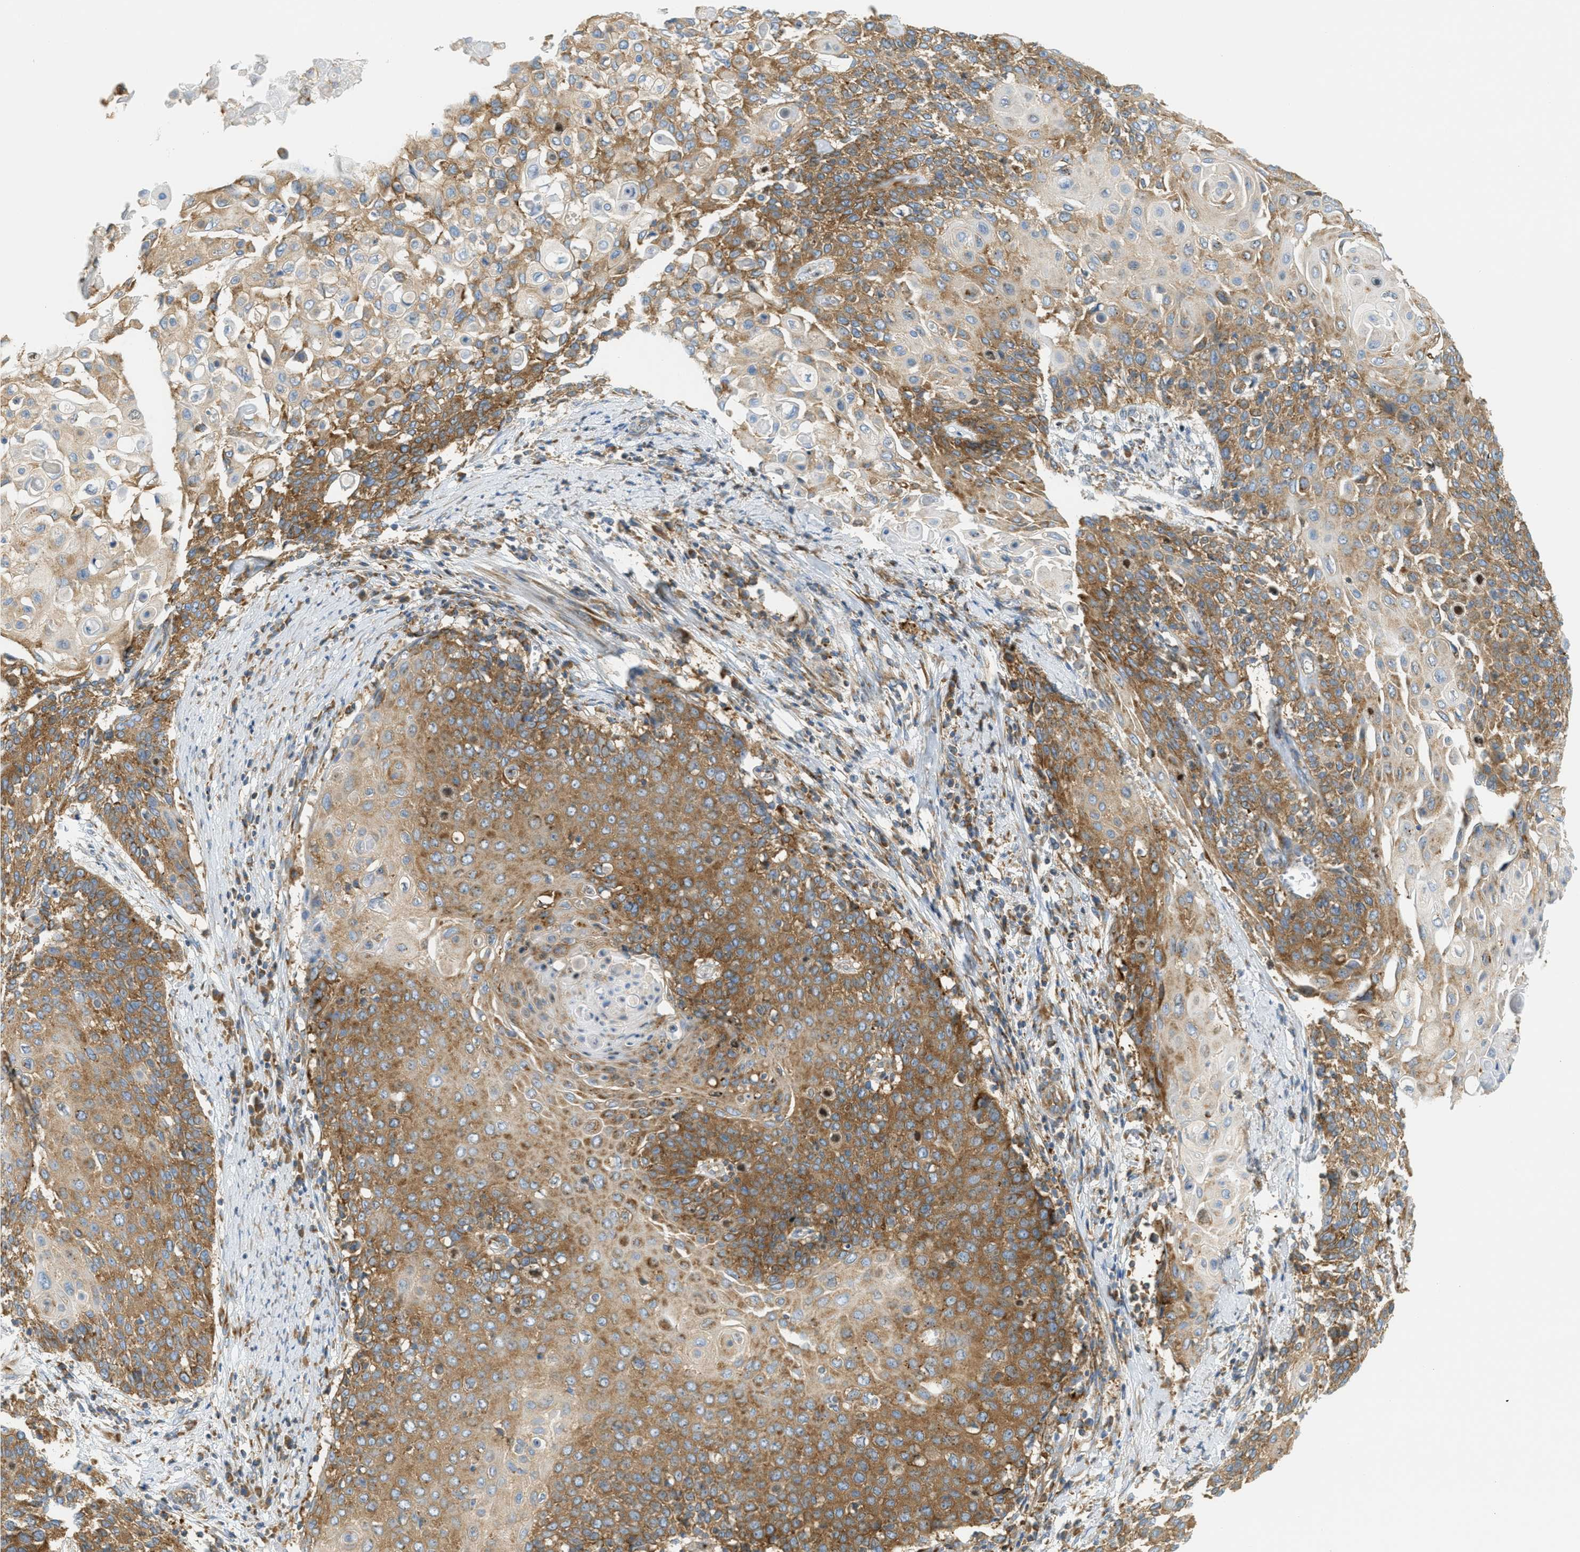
{"staining": {"intensity": "moderate", "quantity": ">75%", "location": "cytoplasmic/membranous"}, "tissue": "cervical cancer", "cell_type": "Tumor cells", "image_type": "cancer", "snomed": [{"axis": "morphology", "description": "Squamous cell carcinoma, NOS"}, {"axis": "topography", "description": "Cervix"}], "caption": "Brown immunohistochemical staining in human cervical cancer exhibits moderate cytoplasmic/membranous positivity in about >75% of tumor cells.", "gene": "ABCF1", "patient": {"sex": "female", "age": 39}}